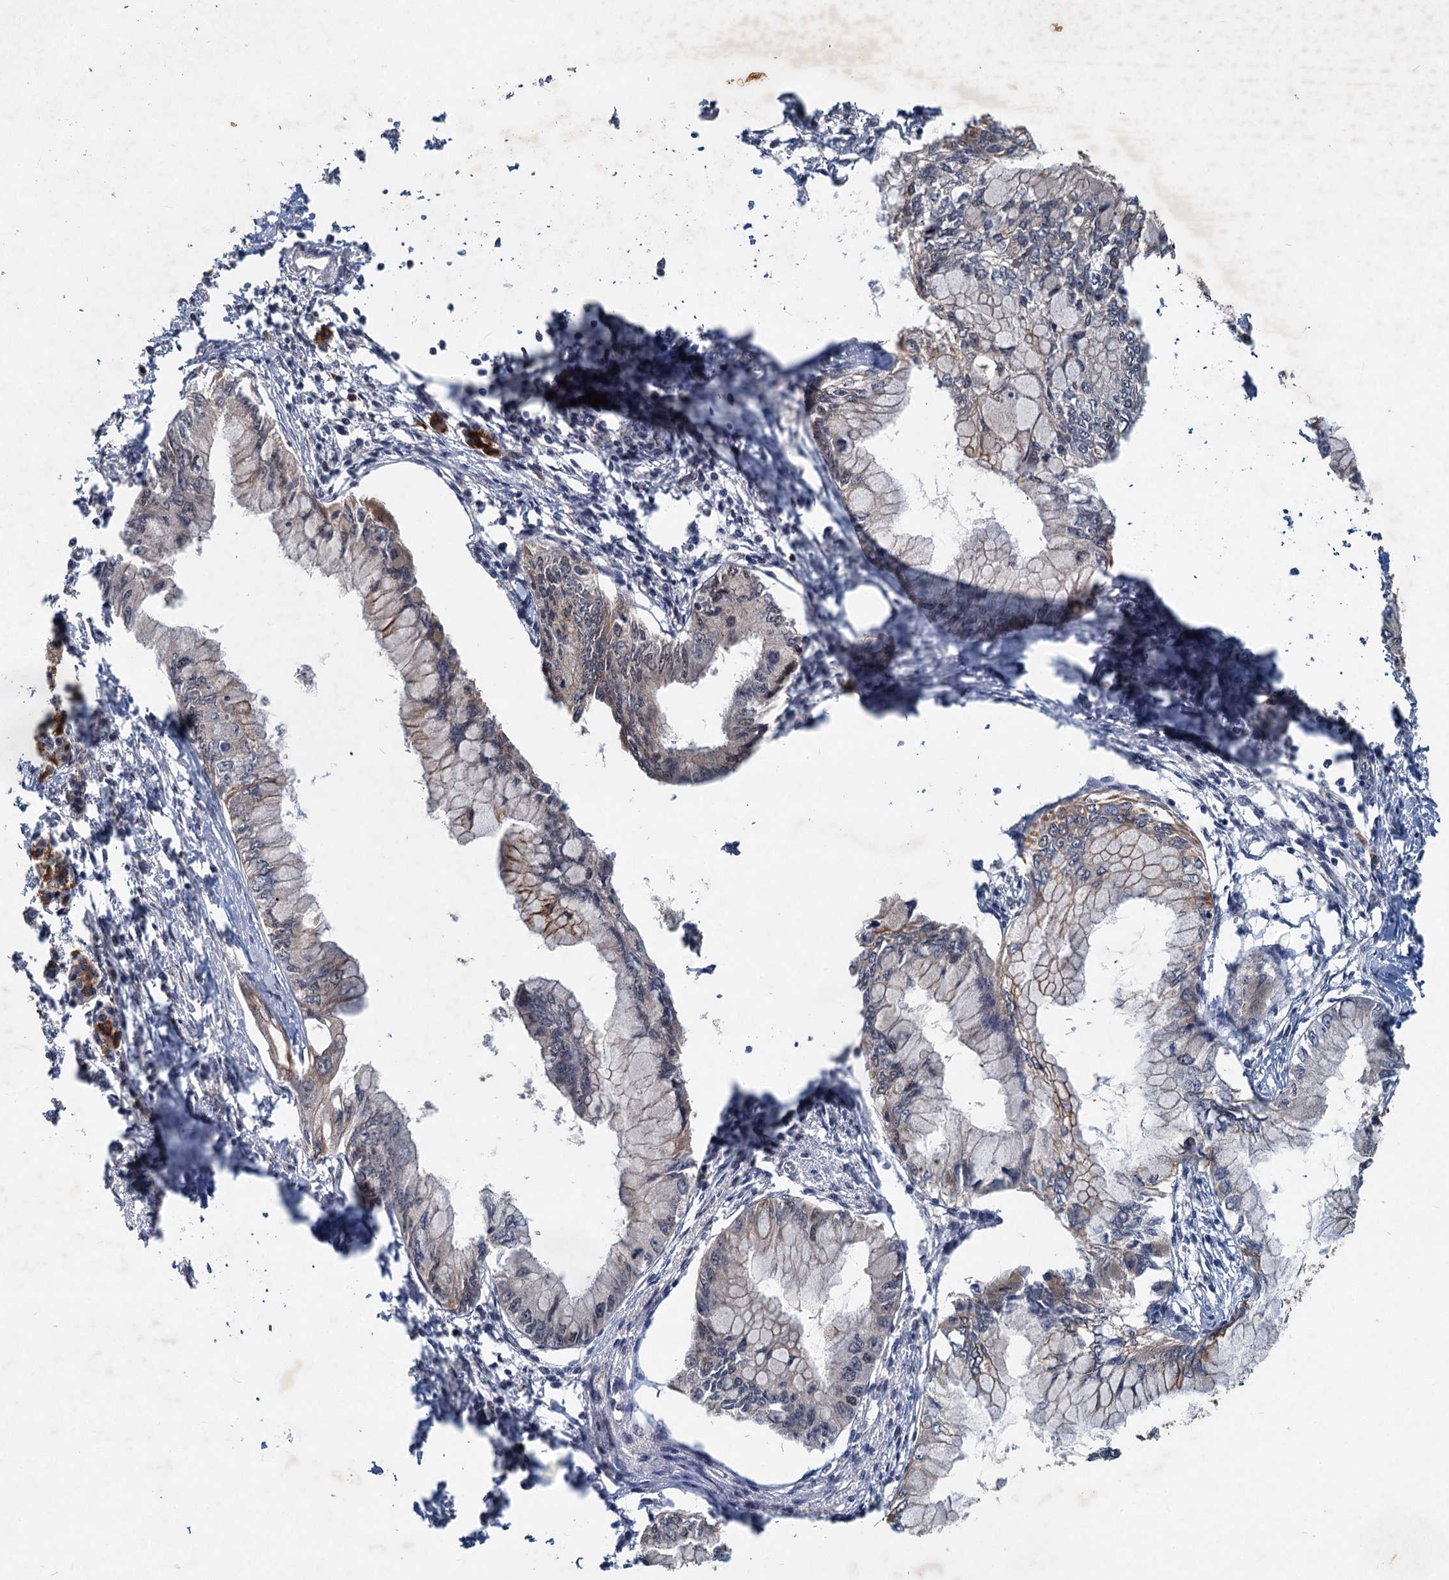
{"staining": {"intensity": "moderate", "quantity": "<25%", "location": "cytoplasmic/membranous"}, "tissue": "pancreatic cancer", "cell_type": "Tumor cells", "image_type": "cancer", "snomed": [{"axis": "morphology", "description": "Adenocarcinoma, NOS"}, {"axis": "topography", "description": "Pancreas"}], "caption": "High-magnification brightfield microscopy of pancreatic adenocarcinoma stained with DAB (3,3'-diaminobenzidine) (brown) and counterstained with hematoxylin (blue). tumor cells exhibit moderate cytoplasmic/membranous staining is seen in approximately<25% of cells.", "gene": "RITA1", "patient": {"sex": "male", "age": 48}}